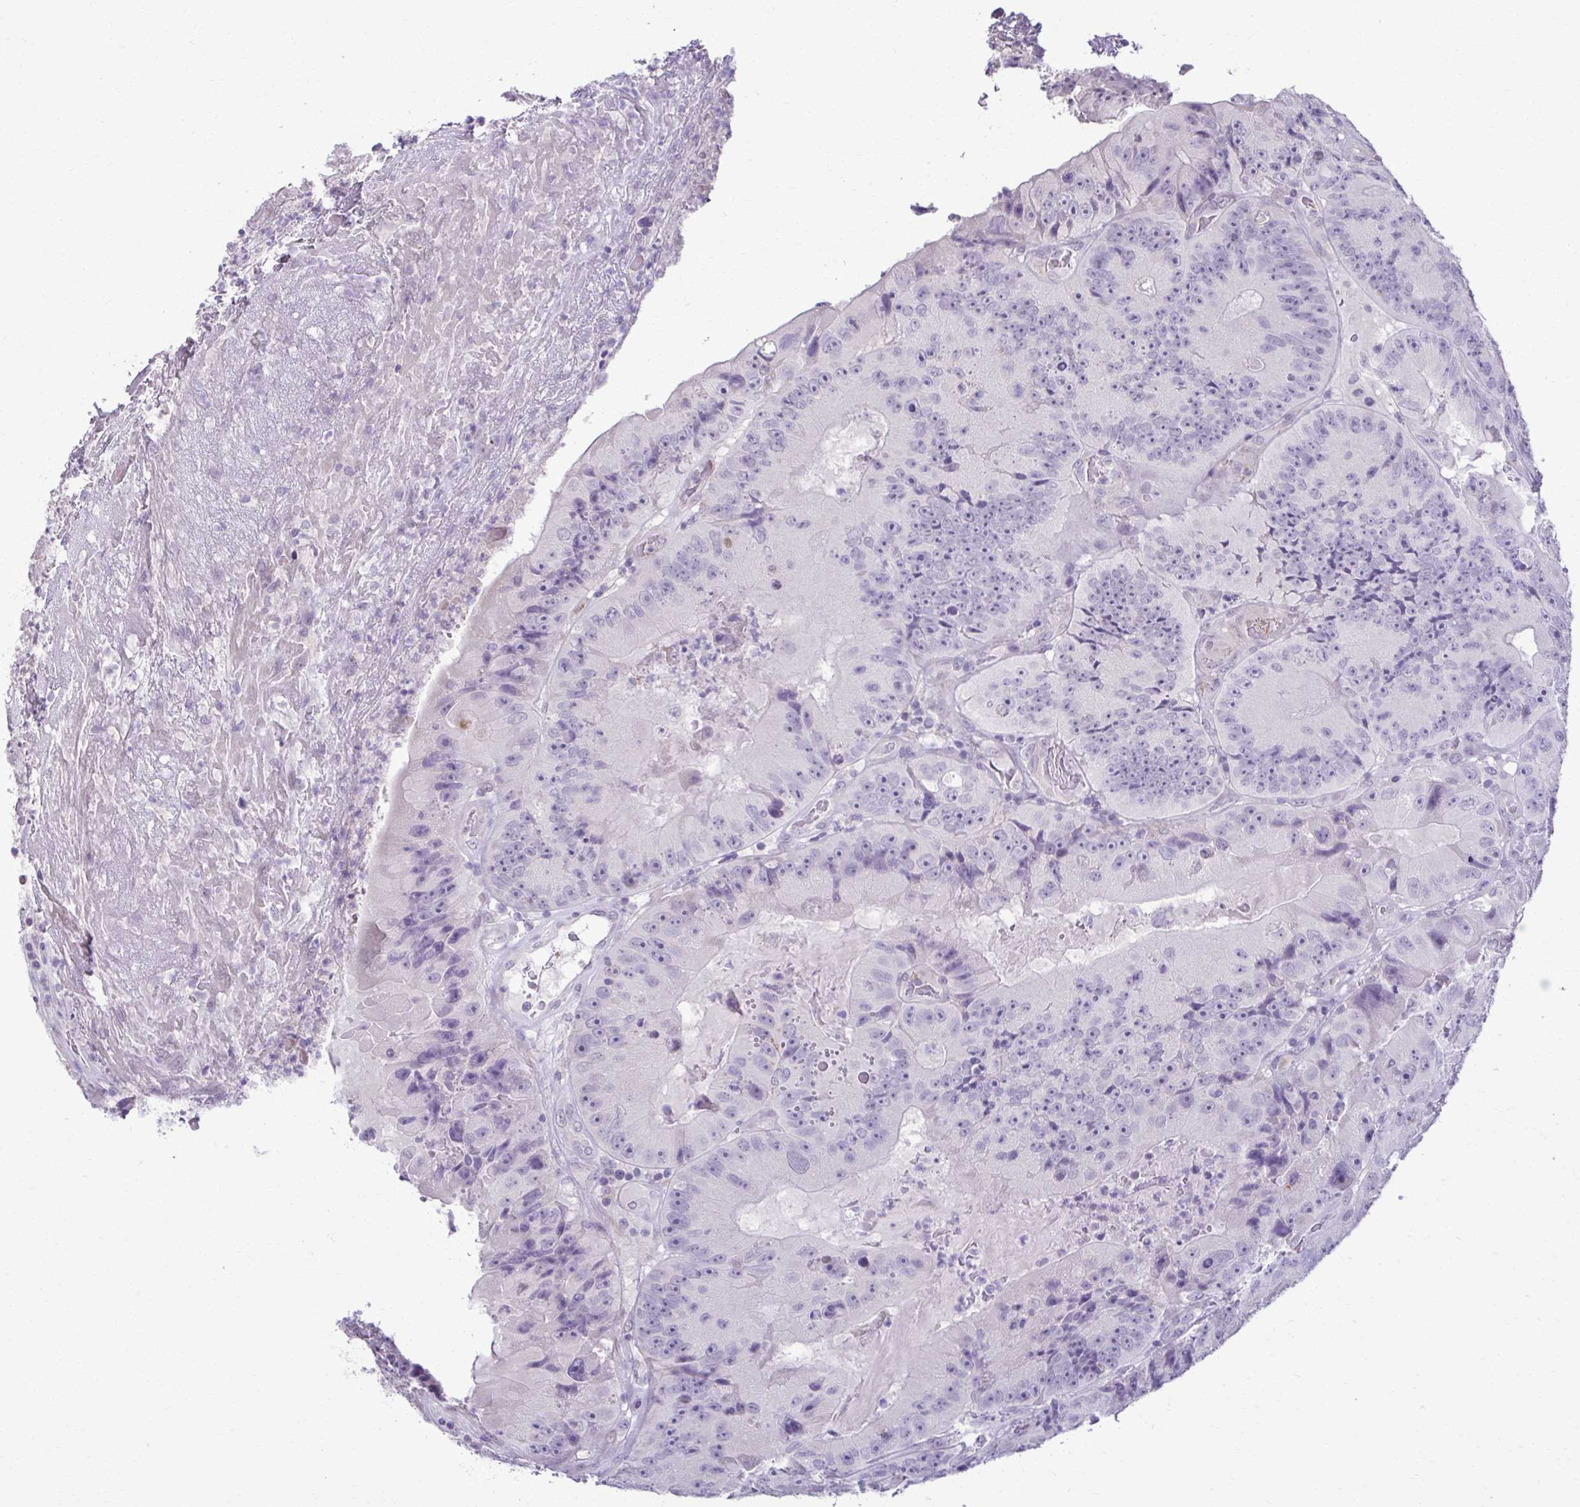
{"staining": {"intensity": "negative", "quantity": "none", "location": "none"}, "tissue": "colorectal cancer", "cell_type": "Tumor cells", "image_type": "cancer", "snomed": [{"axis": "morphology", "description": "Adenocarcinoma, NOS"}, {"axis": "topography", "description": "Colon"}], "caption": "A micrograph of colorectal cancer (adenocarcinoma) stained for a protein shows no brown staining in tumor cells.", "gene": "SLC30A3", "patient": {"sex": "female", "age": 86}}